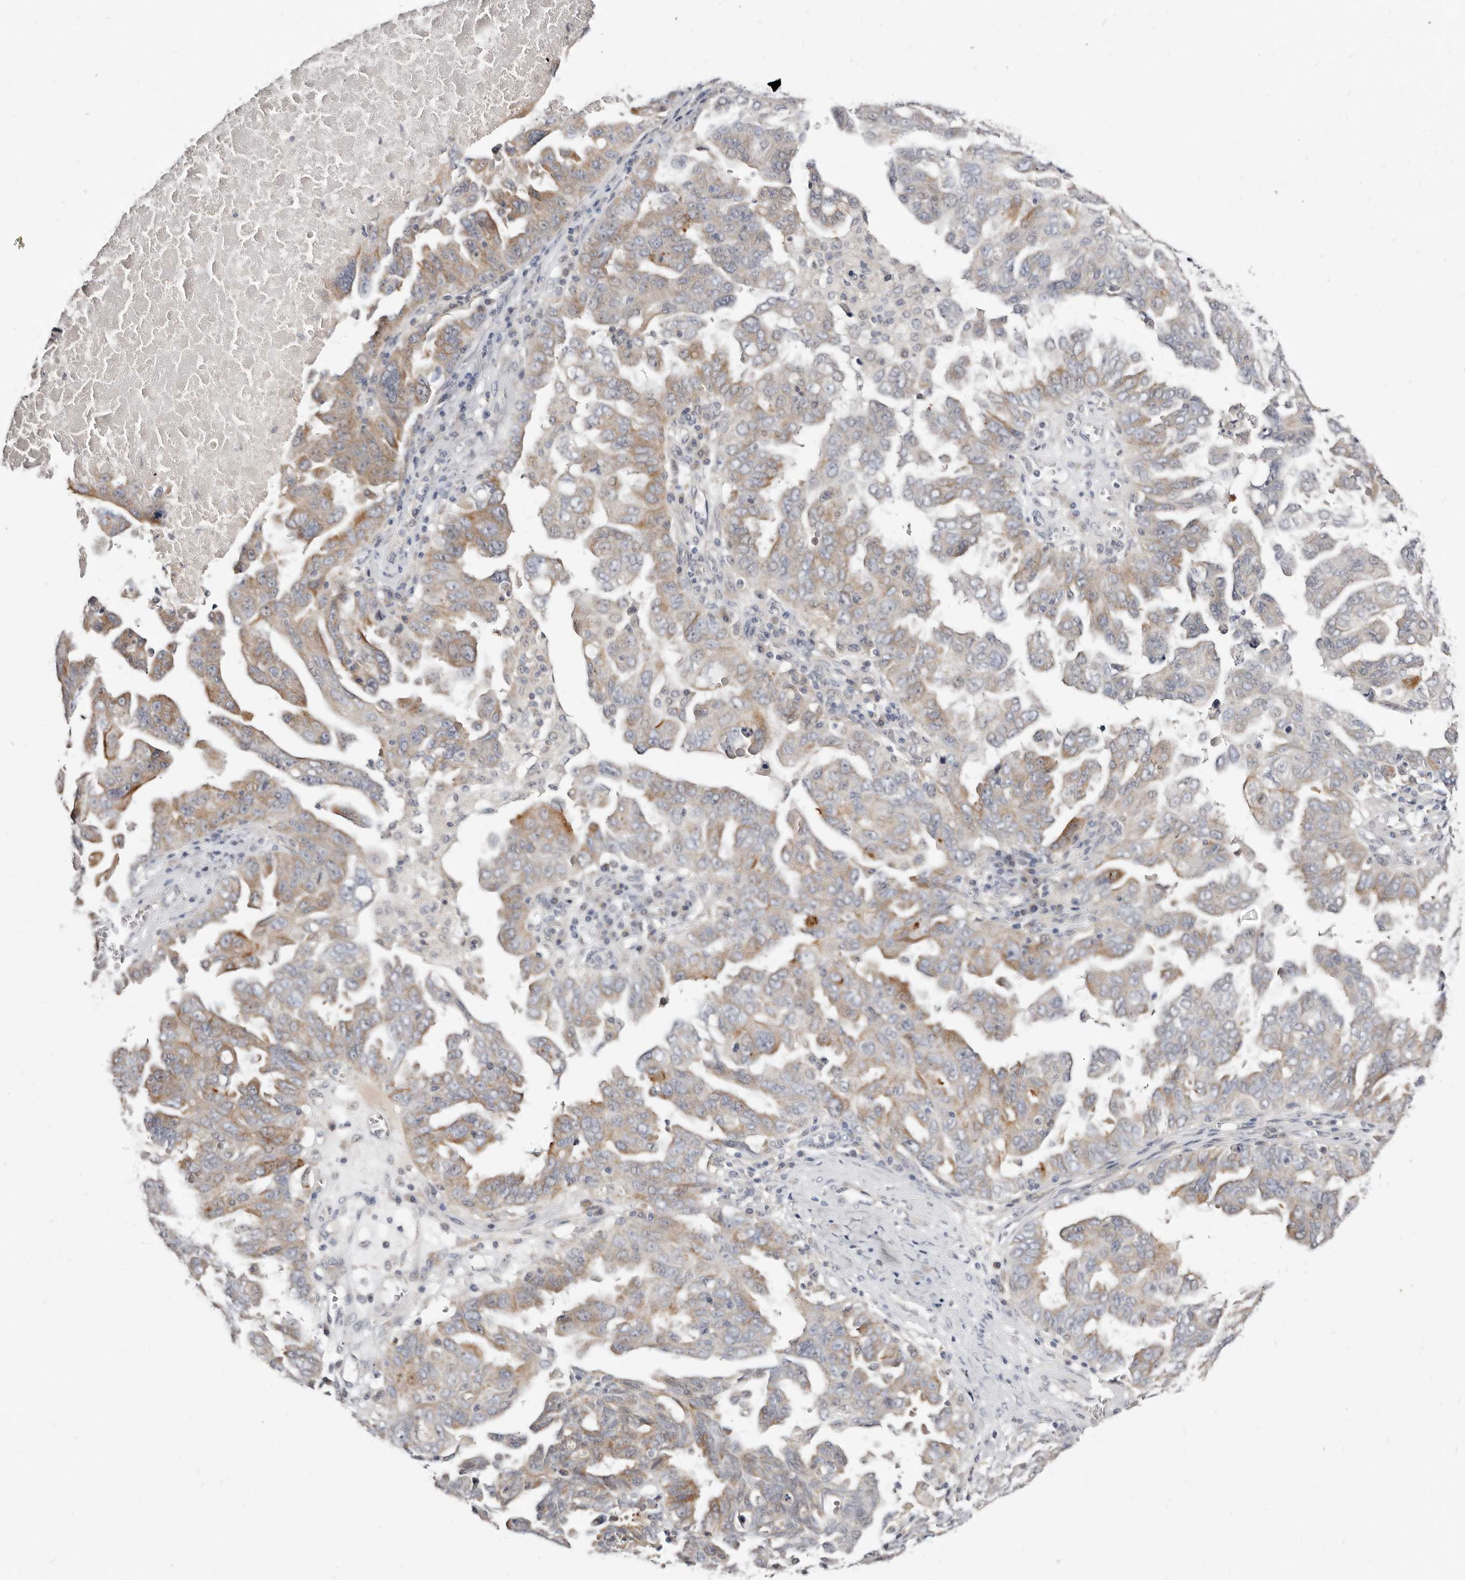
{"staining": {"intensity": "weak", "quantity": "25%-75%", "location": "cytoplasmic/membranous"}, "tissue": "ovarian cancer", "cell_type": "Tumor cells", "image_type": "cancer", "snomed": [{"axis": "morphology", "description": "Carcinoma, endometroid"}, {"axis": "topography", "description": "Ovary"}], "caption": "Protein staining of ovarian cancer tissue demonstrates weak cytoplasmic/membranous expression in approximately 25%-75% of tumor cells.", "gene": "KLHL4", "patient": {"sex": "female", "age": 62}}